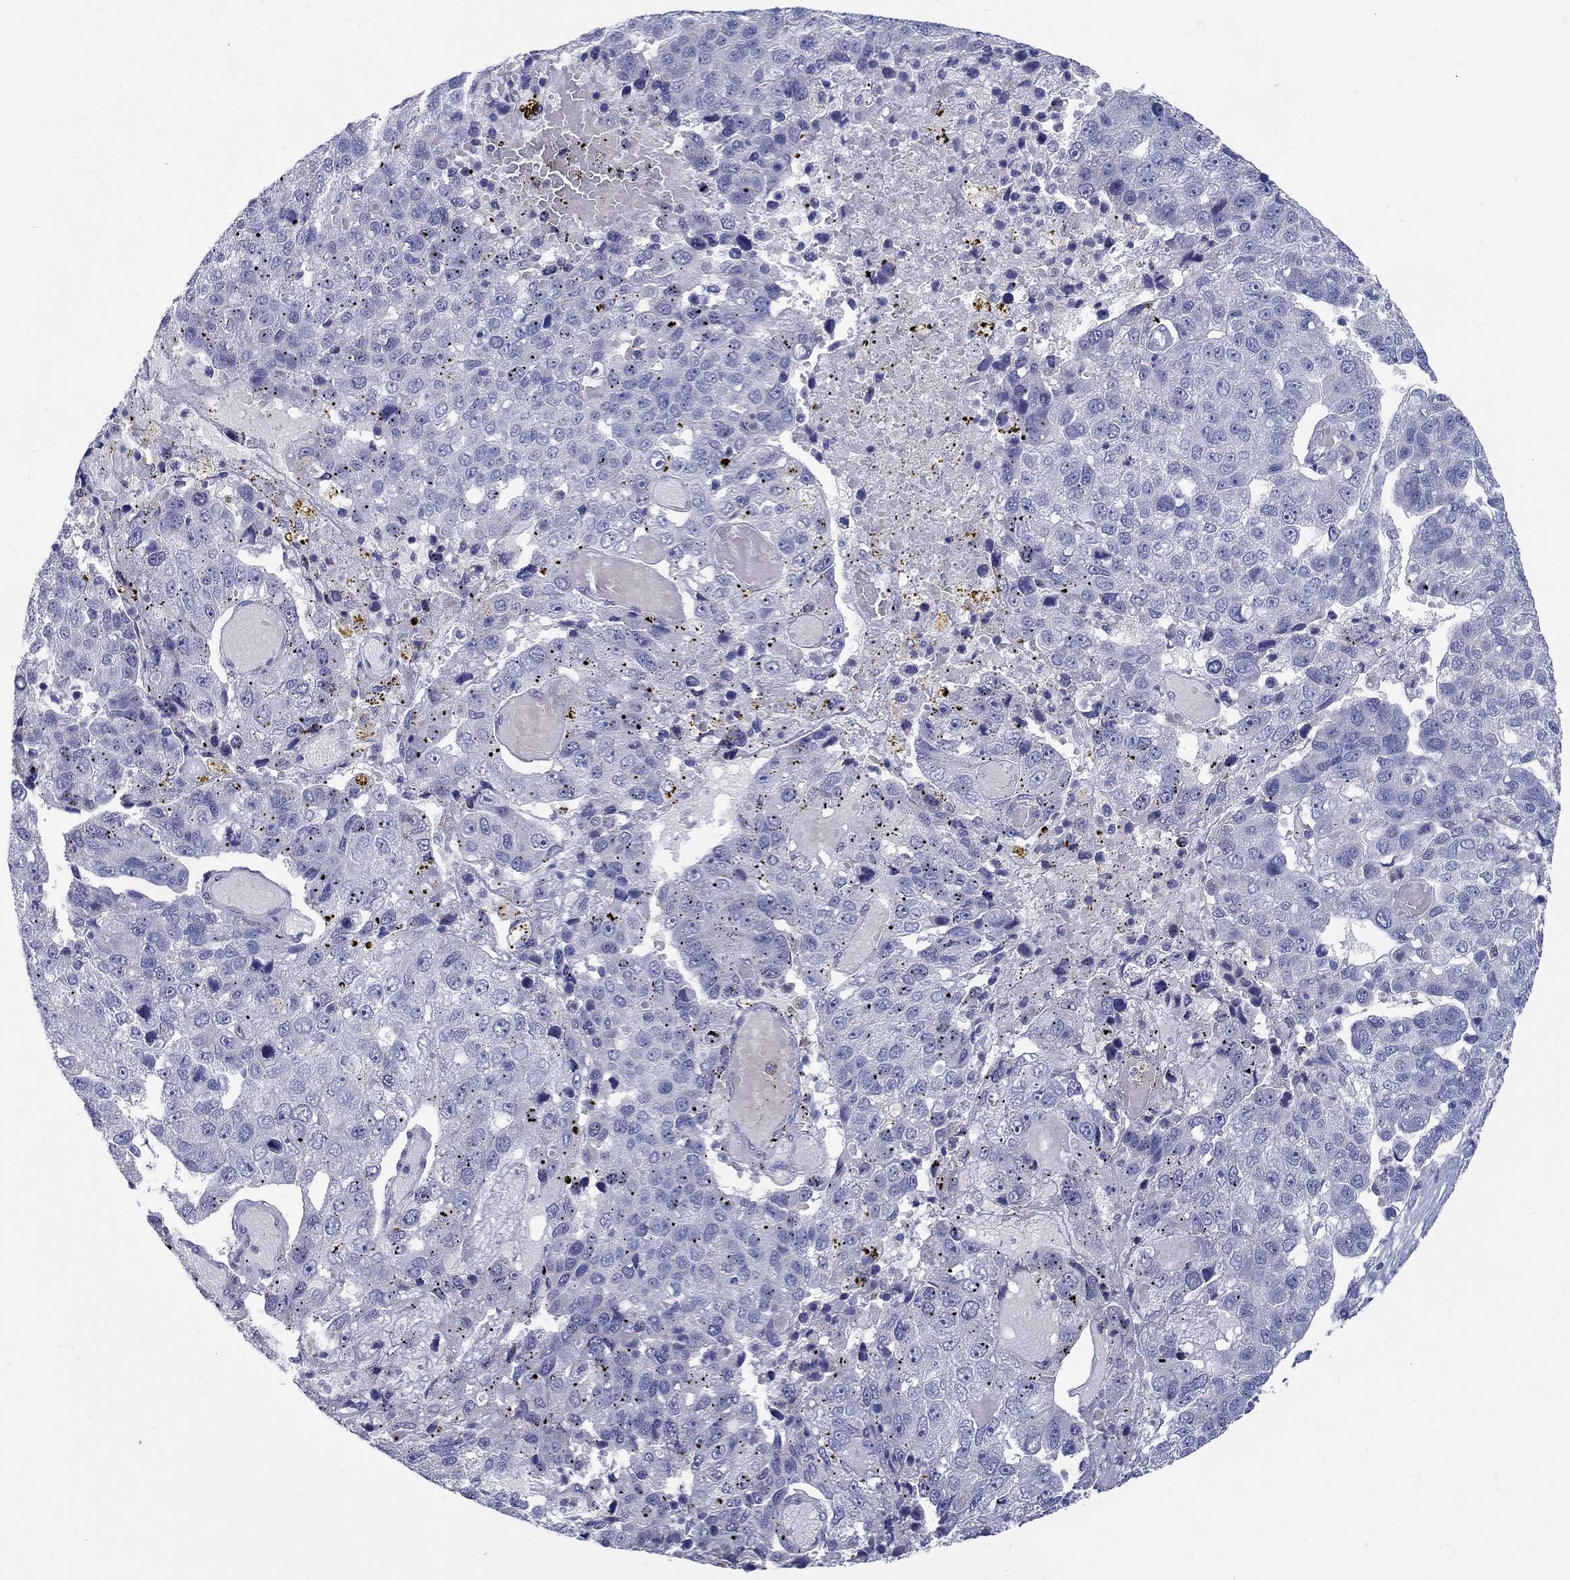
{"staining": {"intensity": "negative", "quantity": "none", "location": "none"}, "tissue": "pancreatic cancer", "cell_type": "Tumor cells", "image_type": "cancer", "snomed": [{"axis": "morphology", "description": "Adenocarcinoma, NOS"}, {"axis": "topography", "description": "Pancreas"}], "caption": "Pancreatic adenocarcinoma was stained to show a protein in brown. There is no significant staining in tumor cells.", "gene": "ABCA4", "patient": {"sex": "female", "age": 61}}